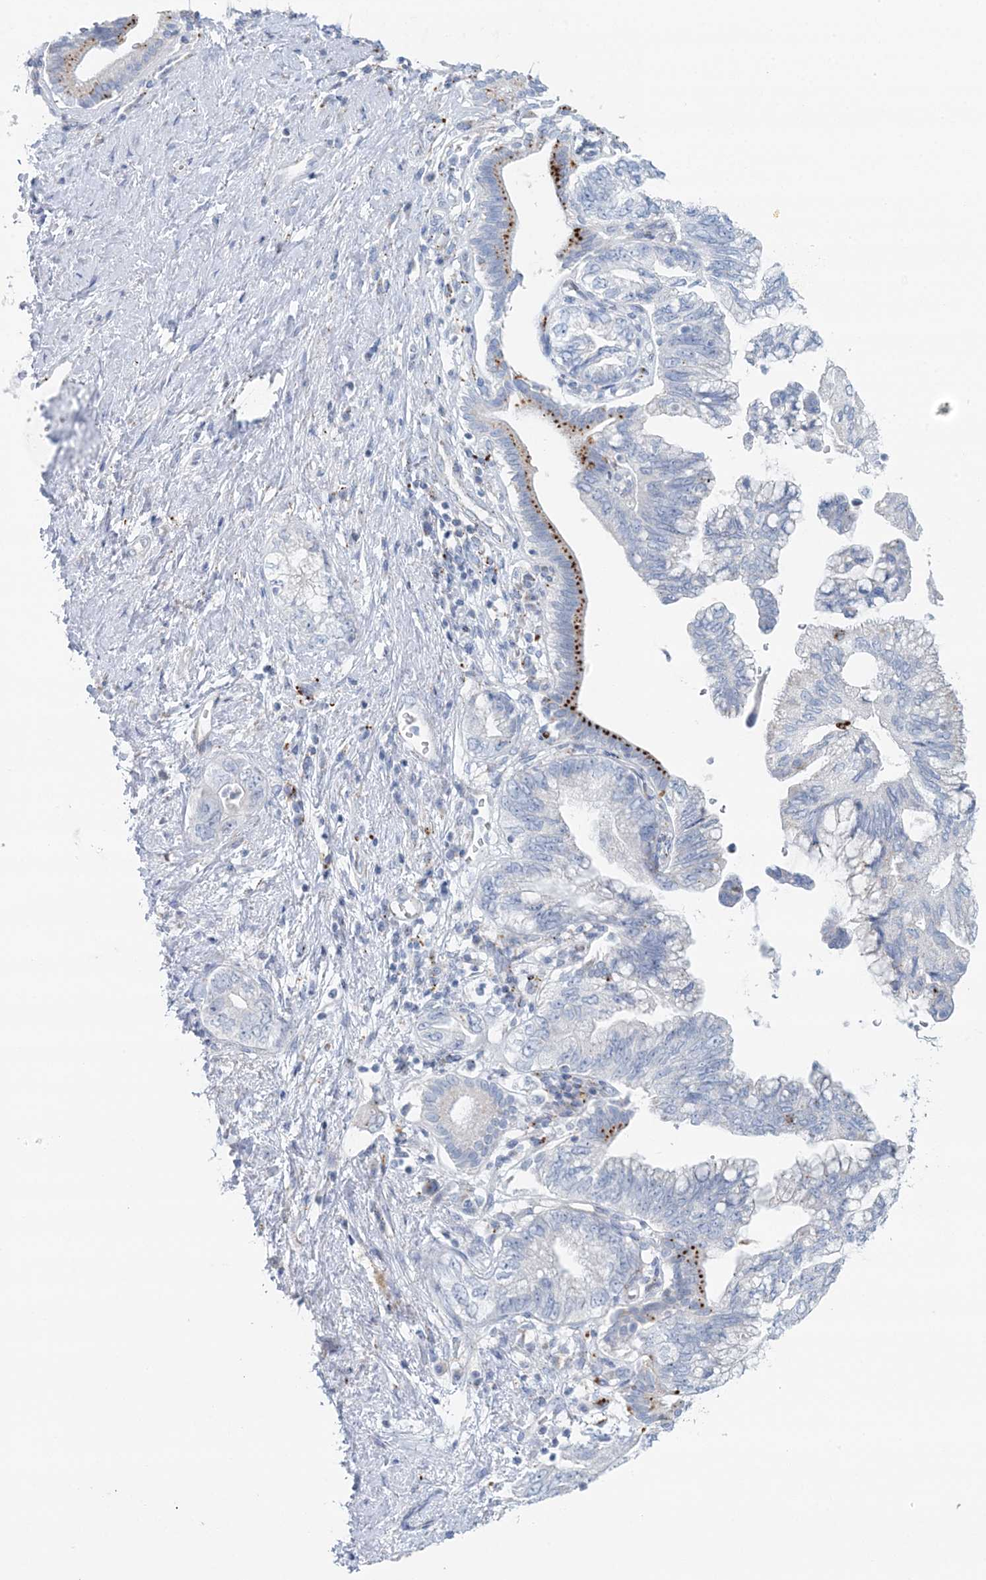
{"staining": {"intensity": "strong", "quantity": "<25%", "location": "cytoplasmic/membranous"}, "tissue": "pancreatic cancer", "cell_type": "Tumor cells", "image_type": "cancer", "snomed": [{"axis": "morphology", "description": "Adenocarcinoma, NOS"}, {"axis": "topography", "description": "Pancreas"}], "caption": "Immunohistochemical staining of pancreatic cancer (adenocarcinoma) displays medium levels of strong cytoplasmic/membranous staining in approximately <25% of tumor cells.", "gene": "TPP1", "patient": {"sex": "female", "age": 73}}